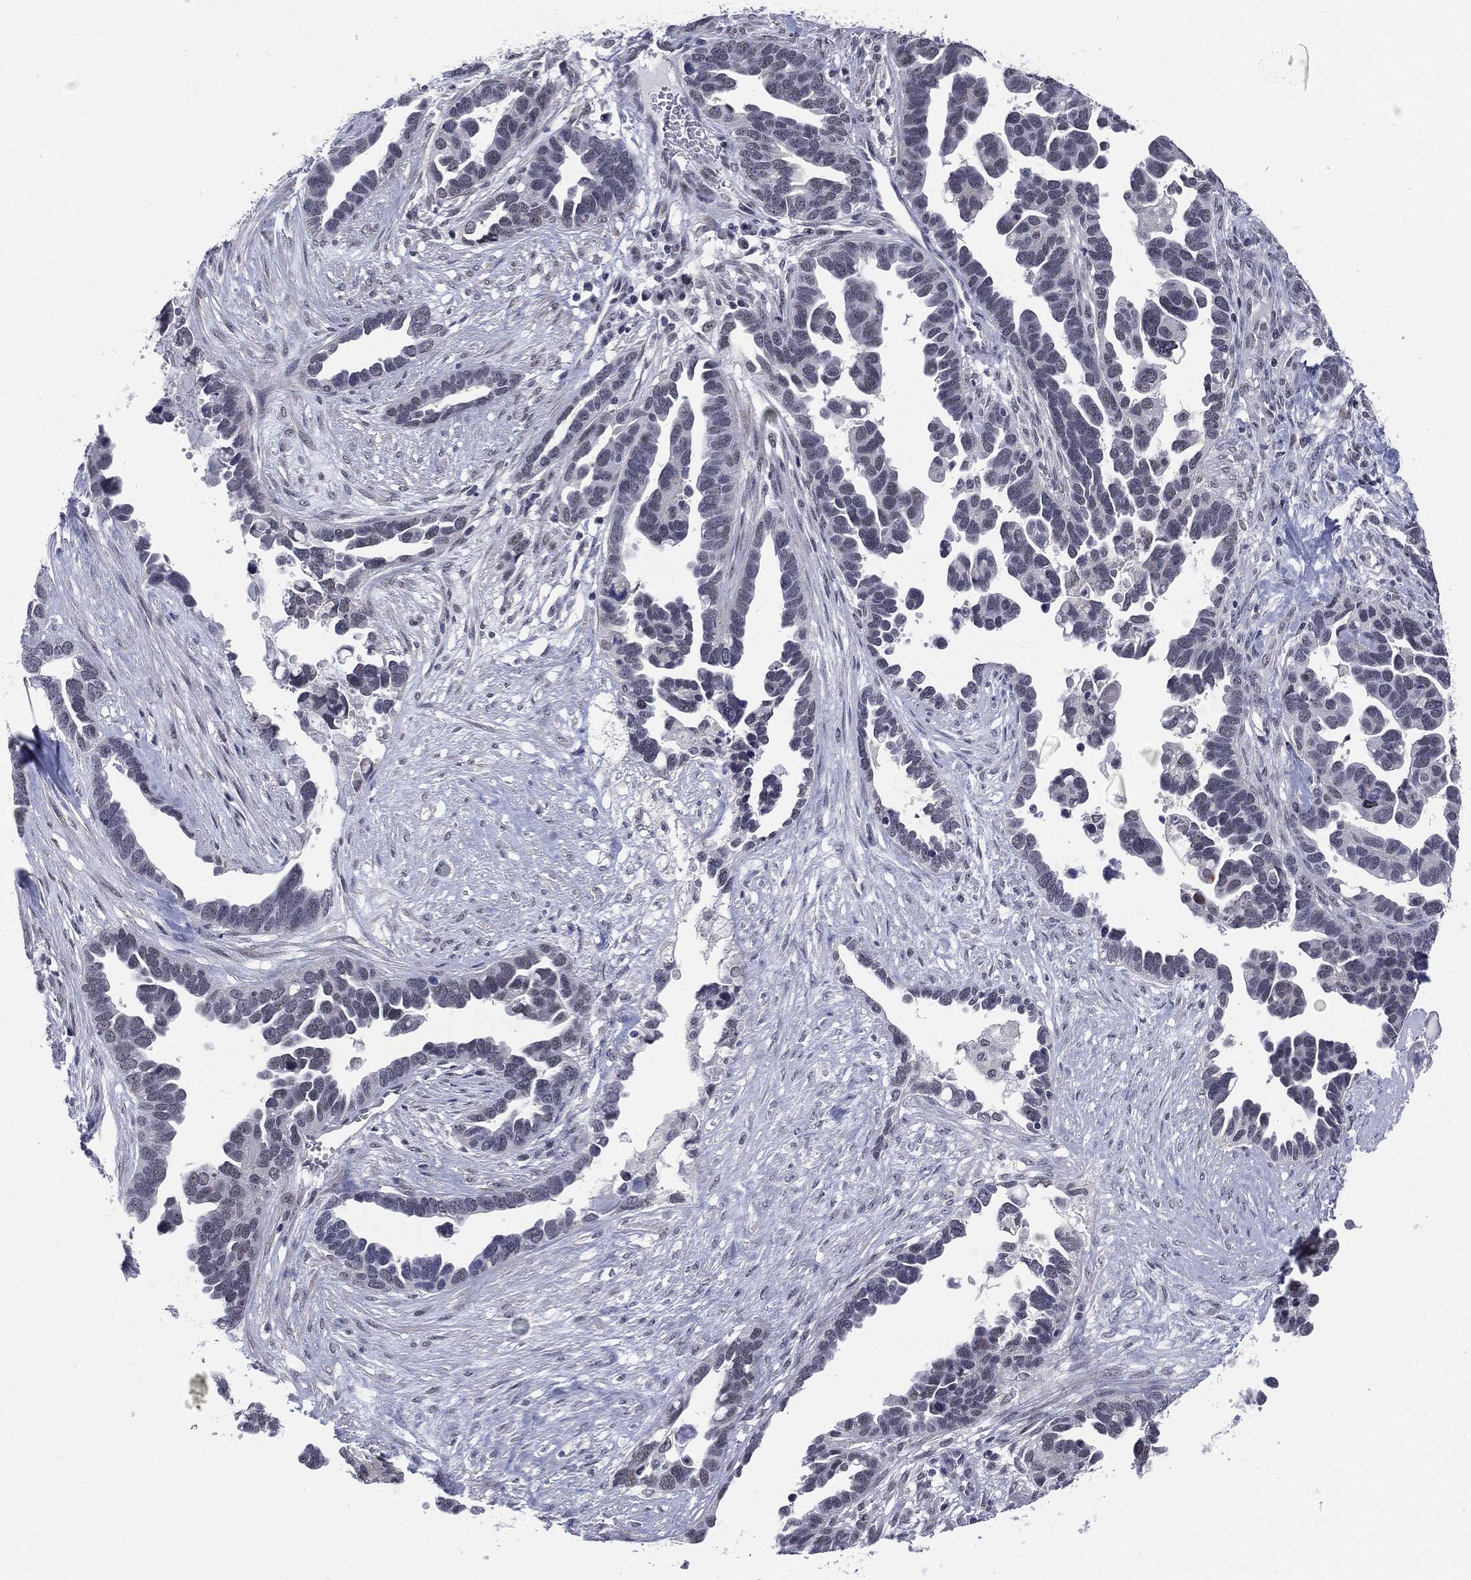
{"staining": {"intensity": "negative", "quantity": "none", "location": "none"}, "tissue": "ovarian cancer", "cell_type": "Tumor cells", "image_type": "cancer", "snomed": [{"axis": "morphology", "description": "Cystadenocarcinoma, serous, NOS"}, {"axis": "topography", "description": "Ovary"}], "caption": "Ovarian serous cystadenocarcinoma was stained to show a protein in brown. There is no significant staining in tumor cells. The staining is performed using DAB (3,3'-diaminobenzidine) brown chromogen with nuclei counter-stained in using hematoxylin.", "gene": "SLC5A5", "patient": {"sex": "female", "age": 54}}